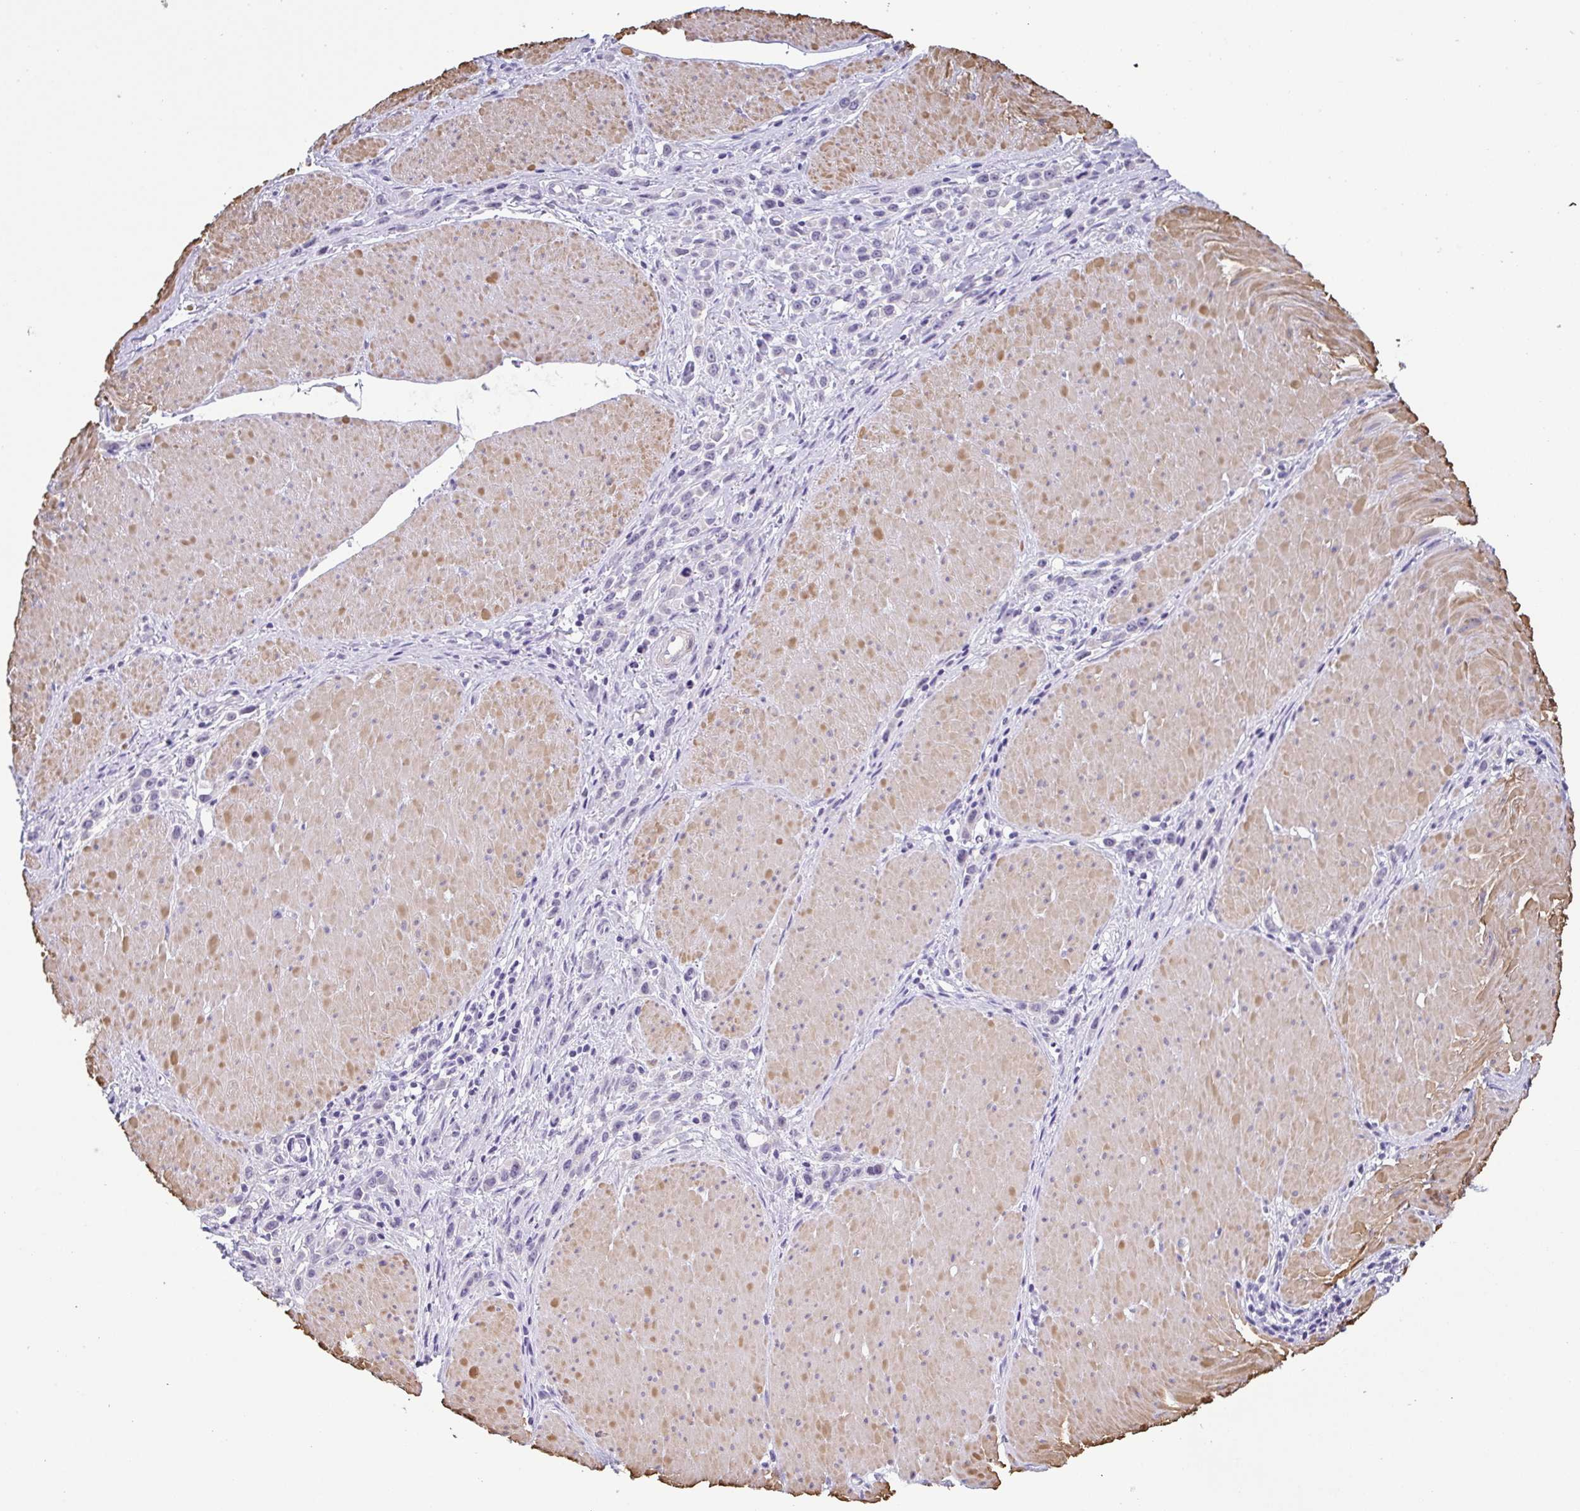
{"staining": {"intensity": "negative", "quantity": "none", "location": "none"}, "tissue": "stomach cancer", "cell_type": "Tumor cells", "image_type": "cancer", "snomed": [{"axis": "morphology", "description": "Adenocarcinoma, NOS"}, {"axis": "topography", "description": "Stomach"}], "caption": "Immunohistochemistry image of adenocarcinoma (stomach) stained for a protein (brown), which shows no positivity in tumor cells.", "gene": "MYL7", "patient": {"sex": "male", "age": 47}}